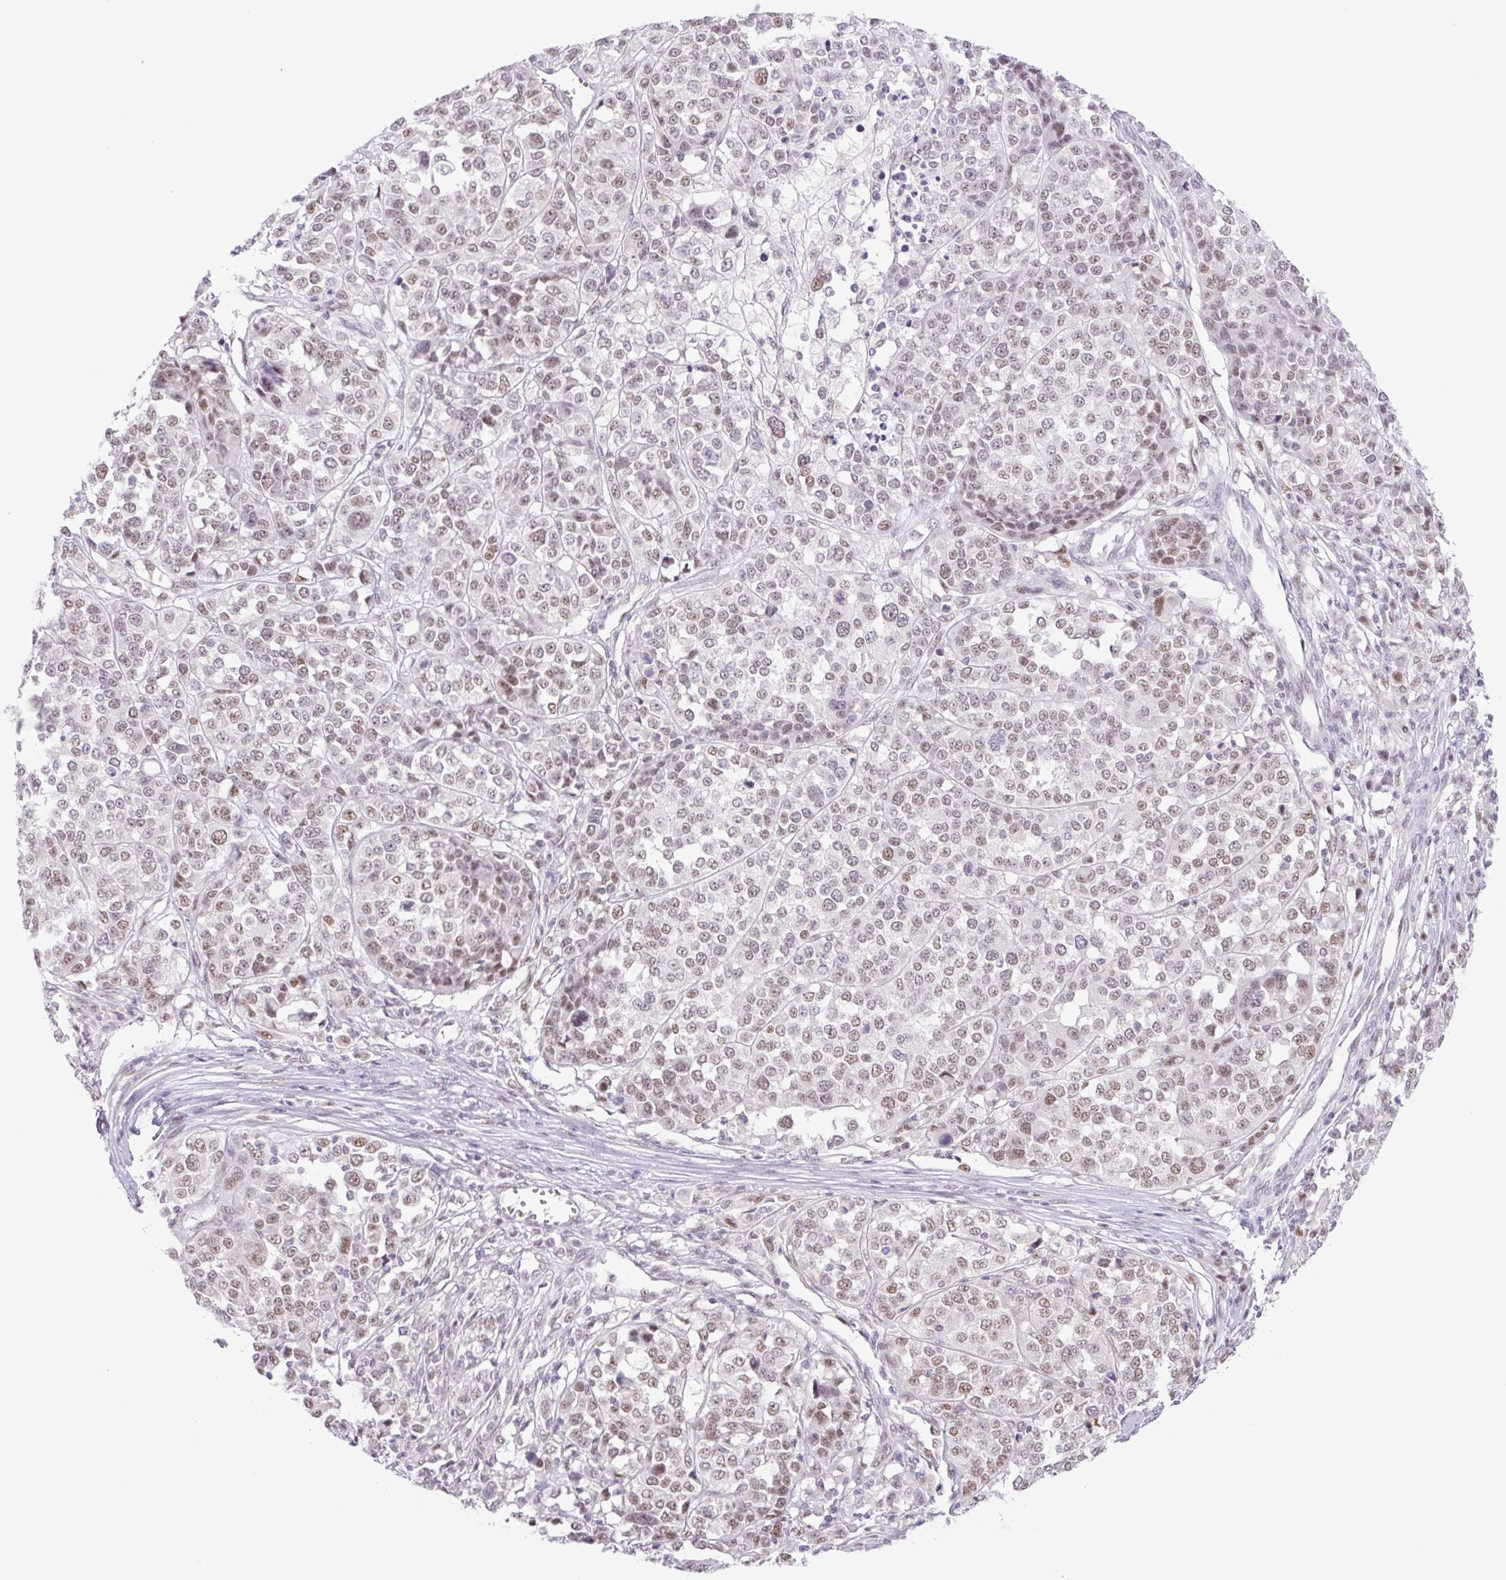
{"staining": {"intensity": "weak", "quantity": ">75%", "location": "nuclear"}, "tissue": "melanoma", "cell_type": "Tumor cells", "image_type": "cancer", "snomed": [{"axis": "morphology", "description": "Malignant melanoma, Metastatic site"}, {"axis": "topography", "description": "Lymph node"}], "caption": "A photomicrograph showing weak nuclear positivity in about >75% of tumor cells in malignant melanoma (metastatic site), as visualized by brown immunohistochemical staining.", "gene": "TLE3", "patient": {"sex": "male", "age": 44}}